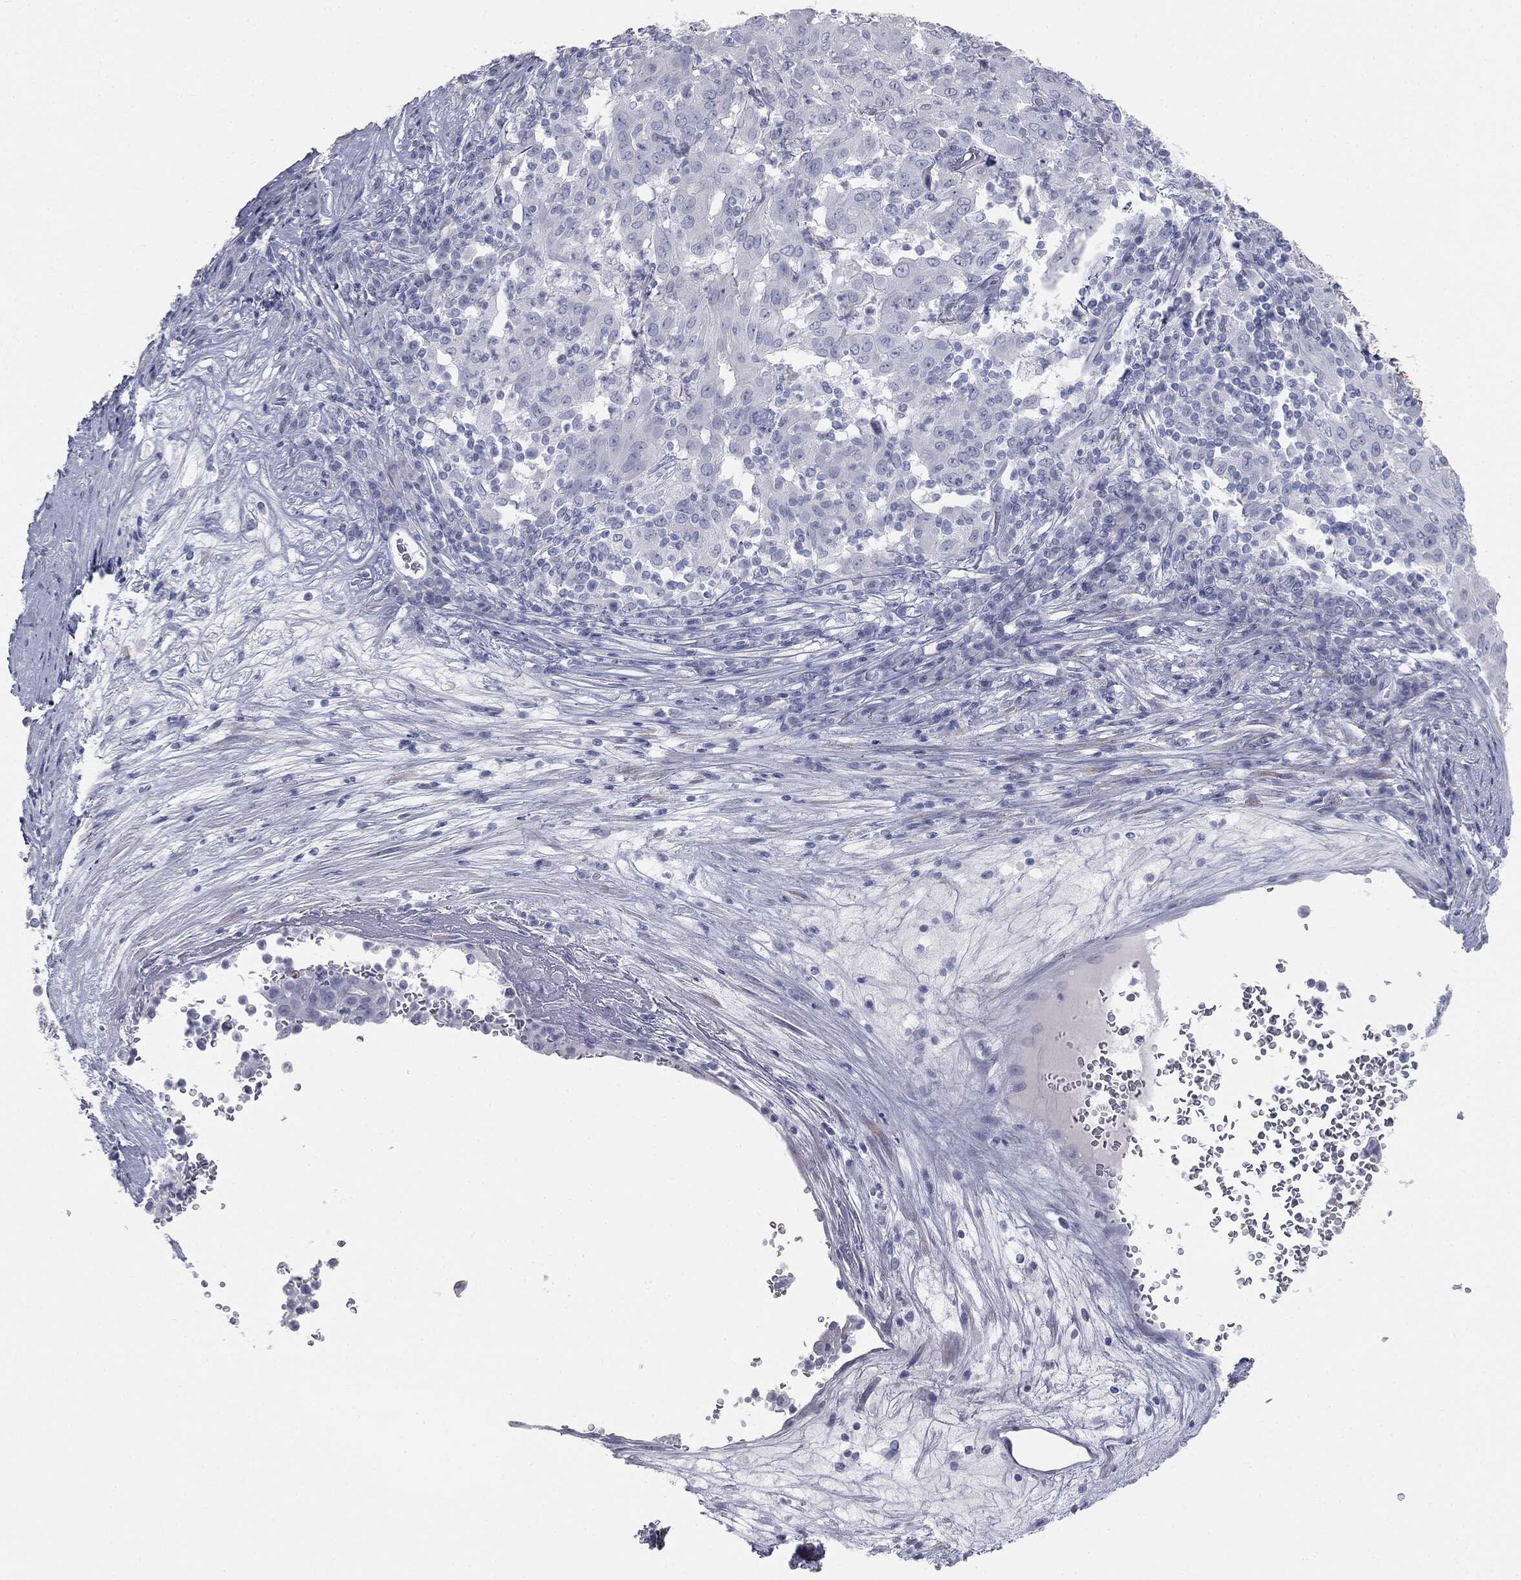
{"staining": {"intensity": "negative", "quantity": "none", "location": "none"}, "tissue": "pancreatic cancer", "cell_type": "Tumor cells", "image_type": "cancer", "snomed": [{"axis": "morphology", "description": "Adenocarcinoma, NOS"}, {"axis": "topography", "description": "Pancreas"}], "caption": "The photomicrograph displays no staining of tumor cells in adenocarcinoma (pancreatic). (Immunohistochemistry (ihc), brightfield microscopy, high magnification).", "gene": "MUC5AC", "patient": {"sex": "male", "age": 63}}